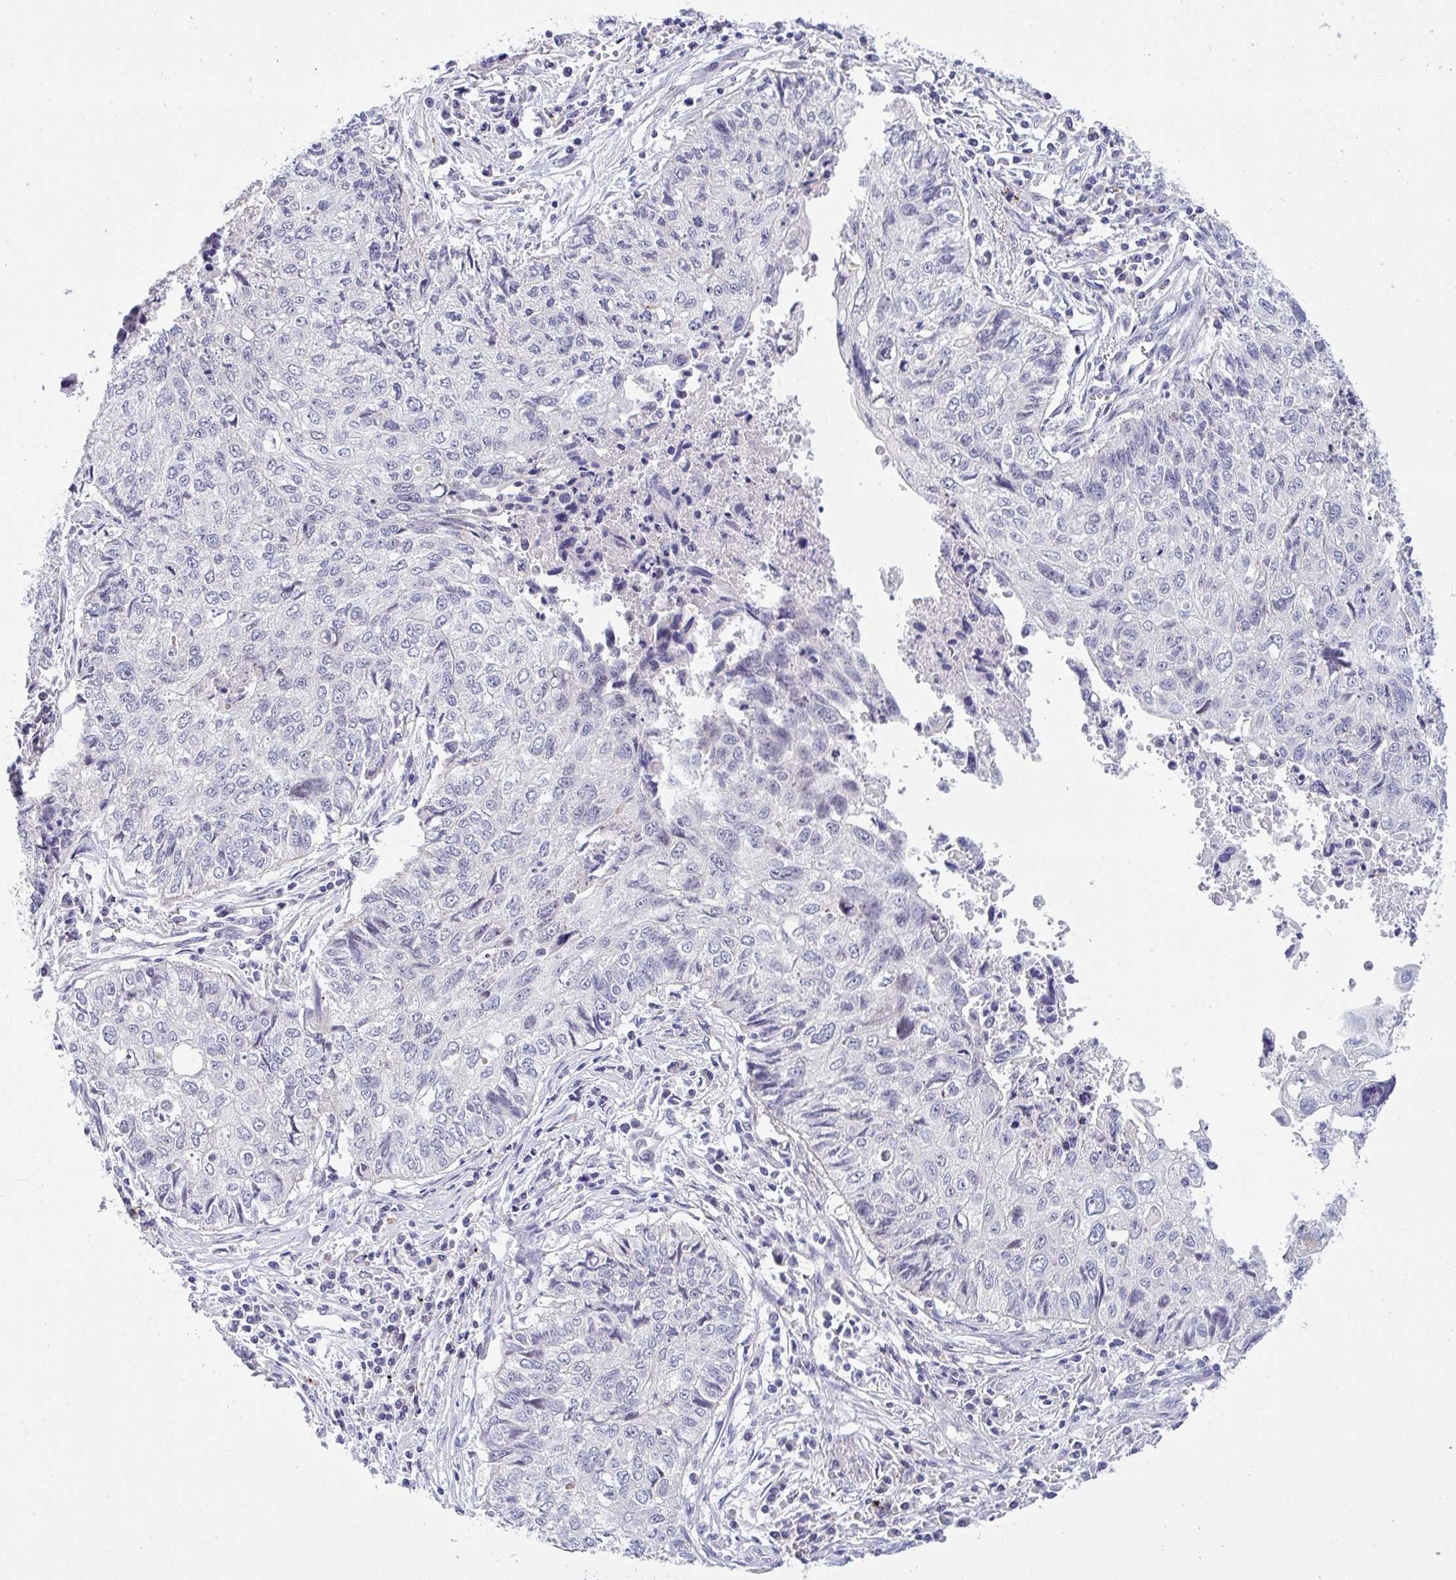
{"staining": {"intensity": "negative", "quantity": "none", "location": "none"}, "tissue": "lung cancer", "cell_type": "Tumor cells", "image_type": "cancer", "snomed": [{"axis": "morphology", "description": "Normal morphology"}, {"axis": "morphology", "description": "Aneuploidy"}, {"axis": "morphology", "description": "Squamous cell carcinoma, NOS"}, {"axis": "topography", "description": "Lymph node"}, {"axis": "topography", "description": "Lung"}], "caption": "Immunohistochemistry (IHC) of lung squamous cell carcinoma displays no expression in tumor cells.", "gene": "HOXD12", "patient": {"sex": "female", "age": 76}}